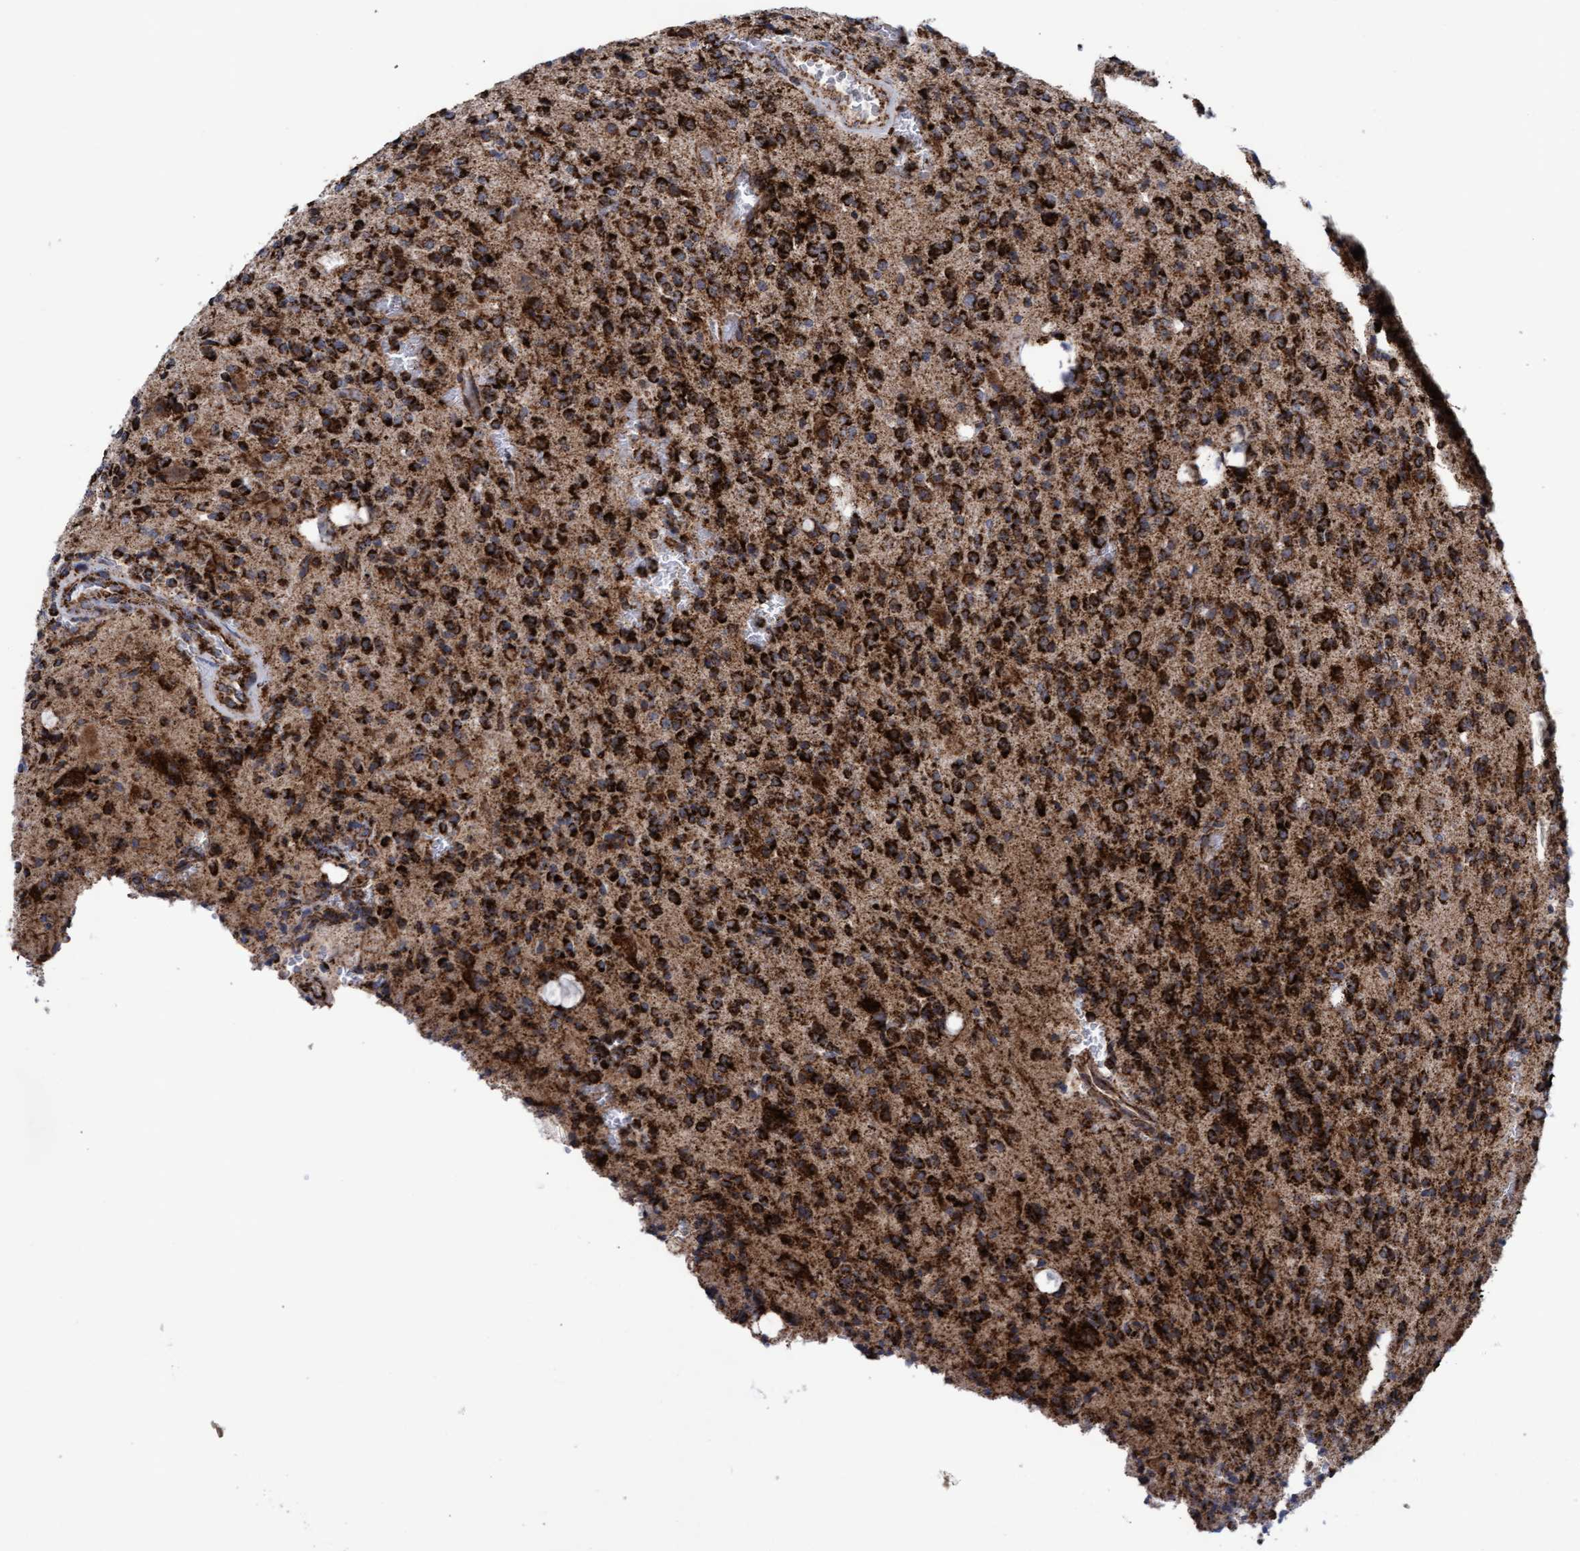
{"staining": {"intensity": "strong", "quantity": ">75%", "location": "cytoplasmic/membranous"}, "tissue": "glioma", "cell_type": "Tumor cells", "image_type": "cancer", "snomed": [{"axis": "morphology", "description": "Glioma, malignant, High grade"}, {"axis": "topography", "description": "Brain"}], "caption": "Strong cytoplasmic/membranous protein positivity is present in approximately >75% of tumor cells in glioma.", "gene": "MRPL38", "patient": {"sex": "male", "age": 34}}